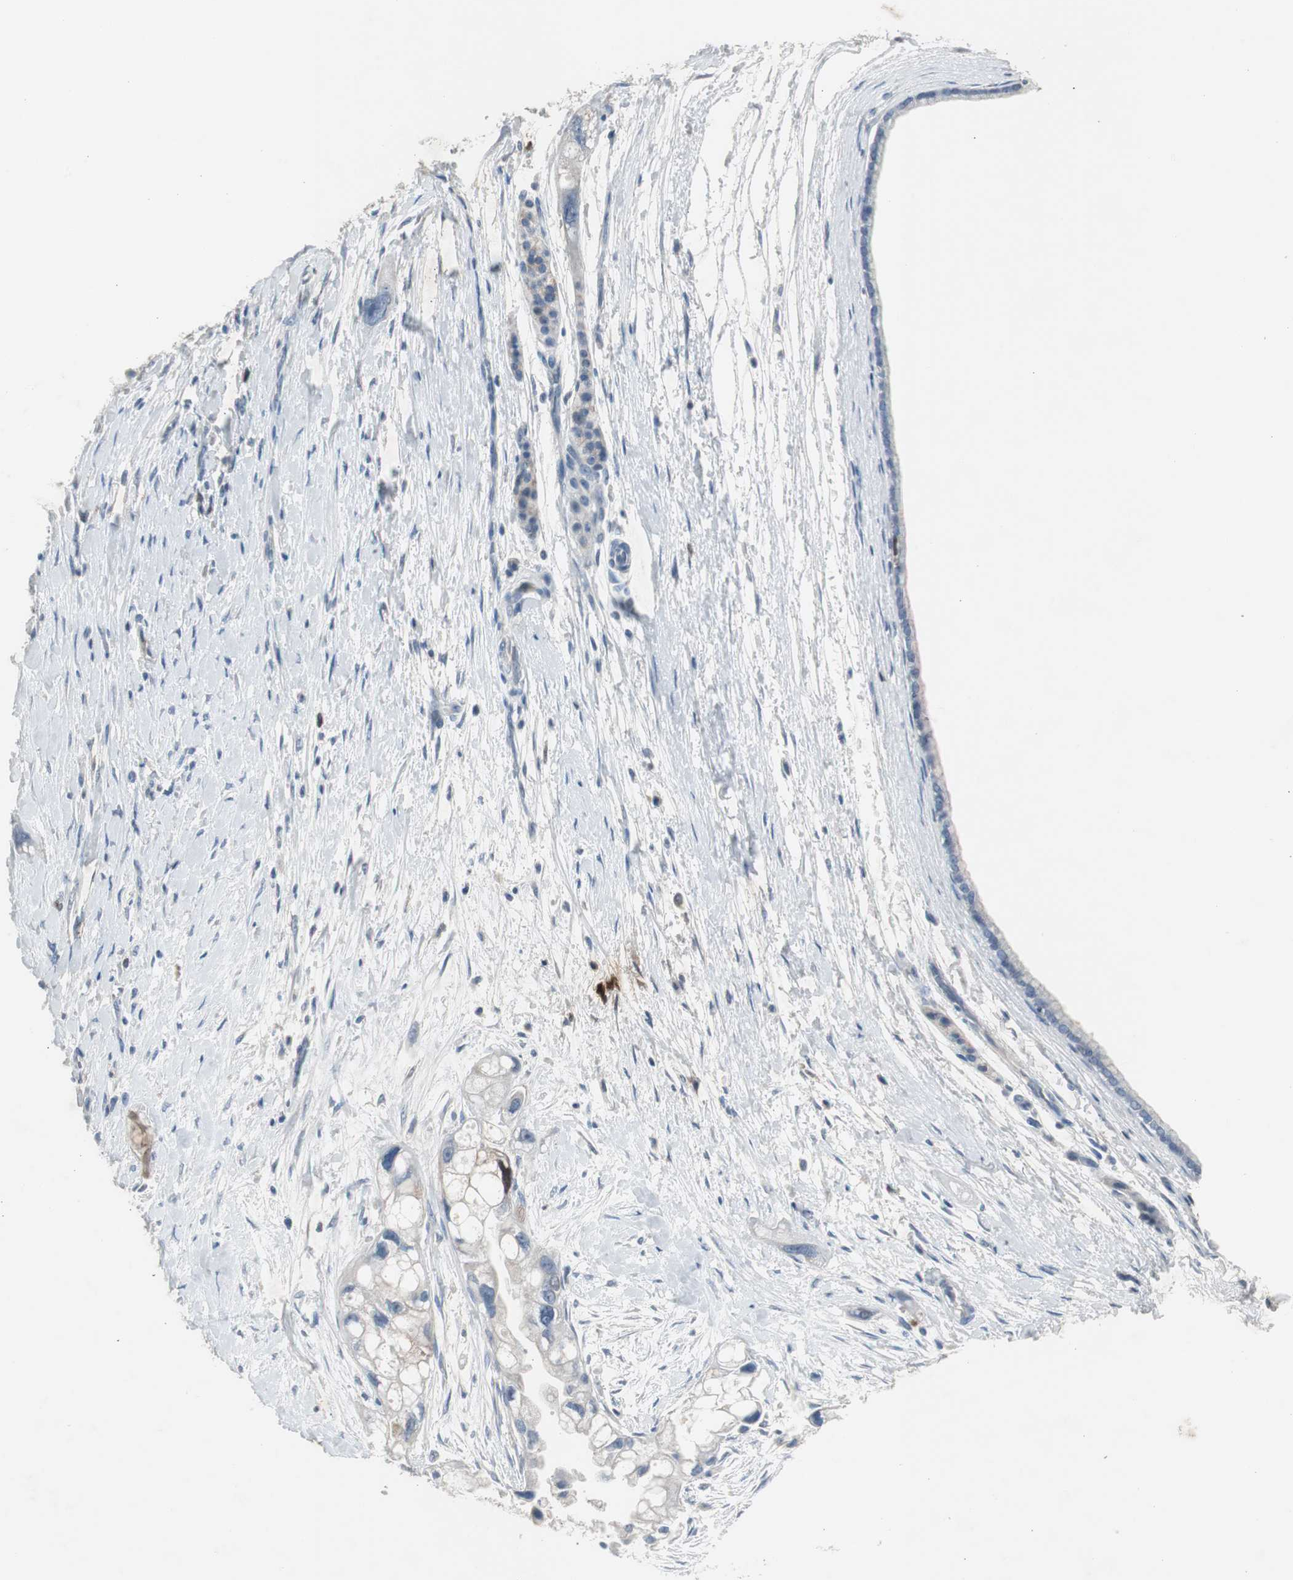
{"staining": {"intensity": "weak", "quantity": "<25%", "location": "cytoplasmic/membranous"}, "tissue": "pancreatic cancer", "cell_type": "Tumor cells", "image_type": "cancer", "snomed": [{"axis": "morphology", "description": "Adenocarcinoma, NOS"}, {"axis": "topography", "description": "Pancreas"}], "caption": "This image is of adenocarcinoma (pancreatic) stained with immunohistochemistry to label a protein in brown with the nuclei are counter-stained blue. There is no staining in tumor cells.", "gene": "TK1", "patient": {"sex": "female", "age": 77}}